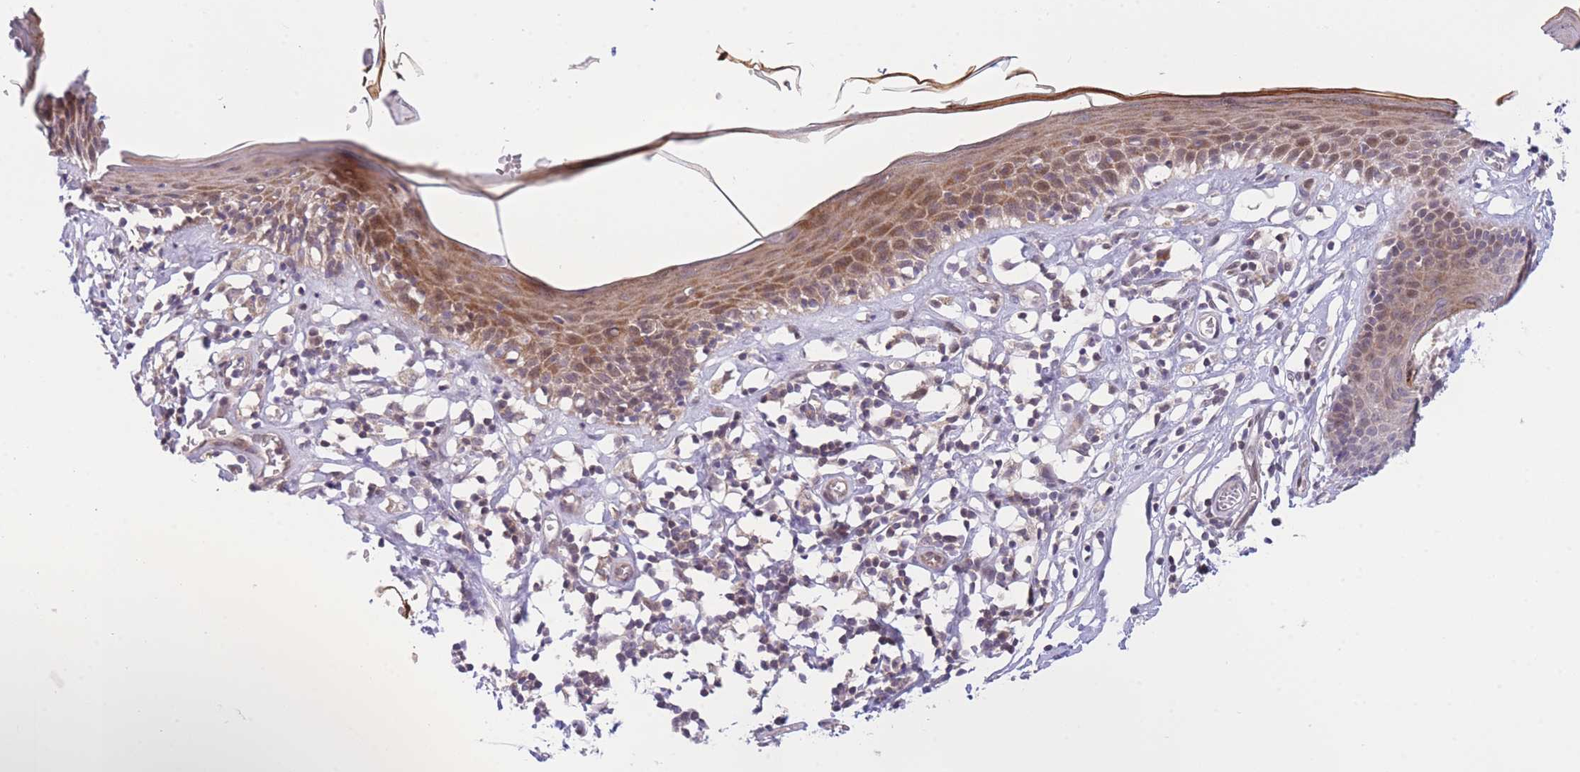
{"staining": {"intensity": "moderate", "quantity": ">75%", "location": "cytoplasmic/membranous,nuclear"}, "tissue": "skin", "cell_type": "Epidermal cells", "image_type": "normal", "snomed": [{"axis": "morphology", "description": "Normal tissue, NOS"}, {"axis": "topography", "description": "Adipose tissue"}, {"axis": "topography", "description": "Vascular tissue"}, {"axis": "topography", "description": "Vulva"}, {"axis": "topography", "description": "Peripheral nerve tissue"}], "caption": "Immunohistochemical staining of unremarkable human skin demonstrates medium levels of moderate cytoplasmic/membranous,nuclear expression in approximately >75% of epidermal cells.", "gene": "CDC25B", "patient": {"sex": "female", "age": 86}}